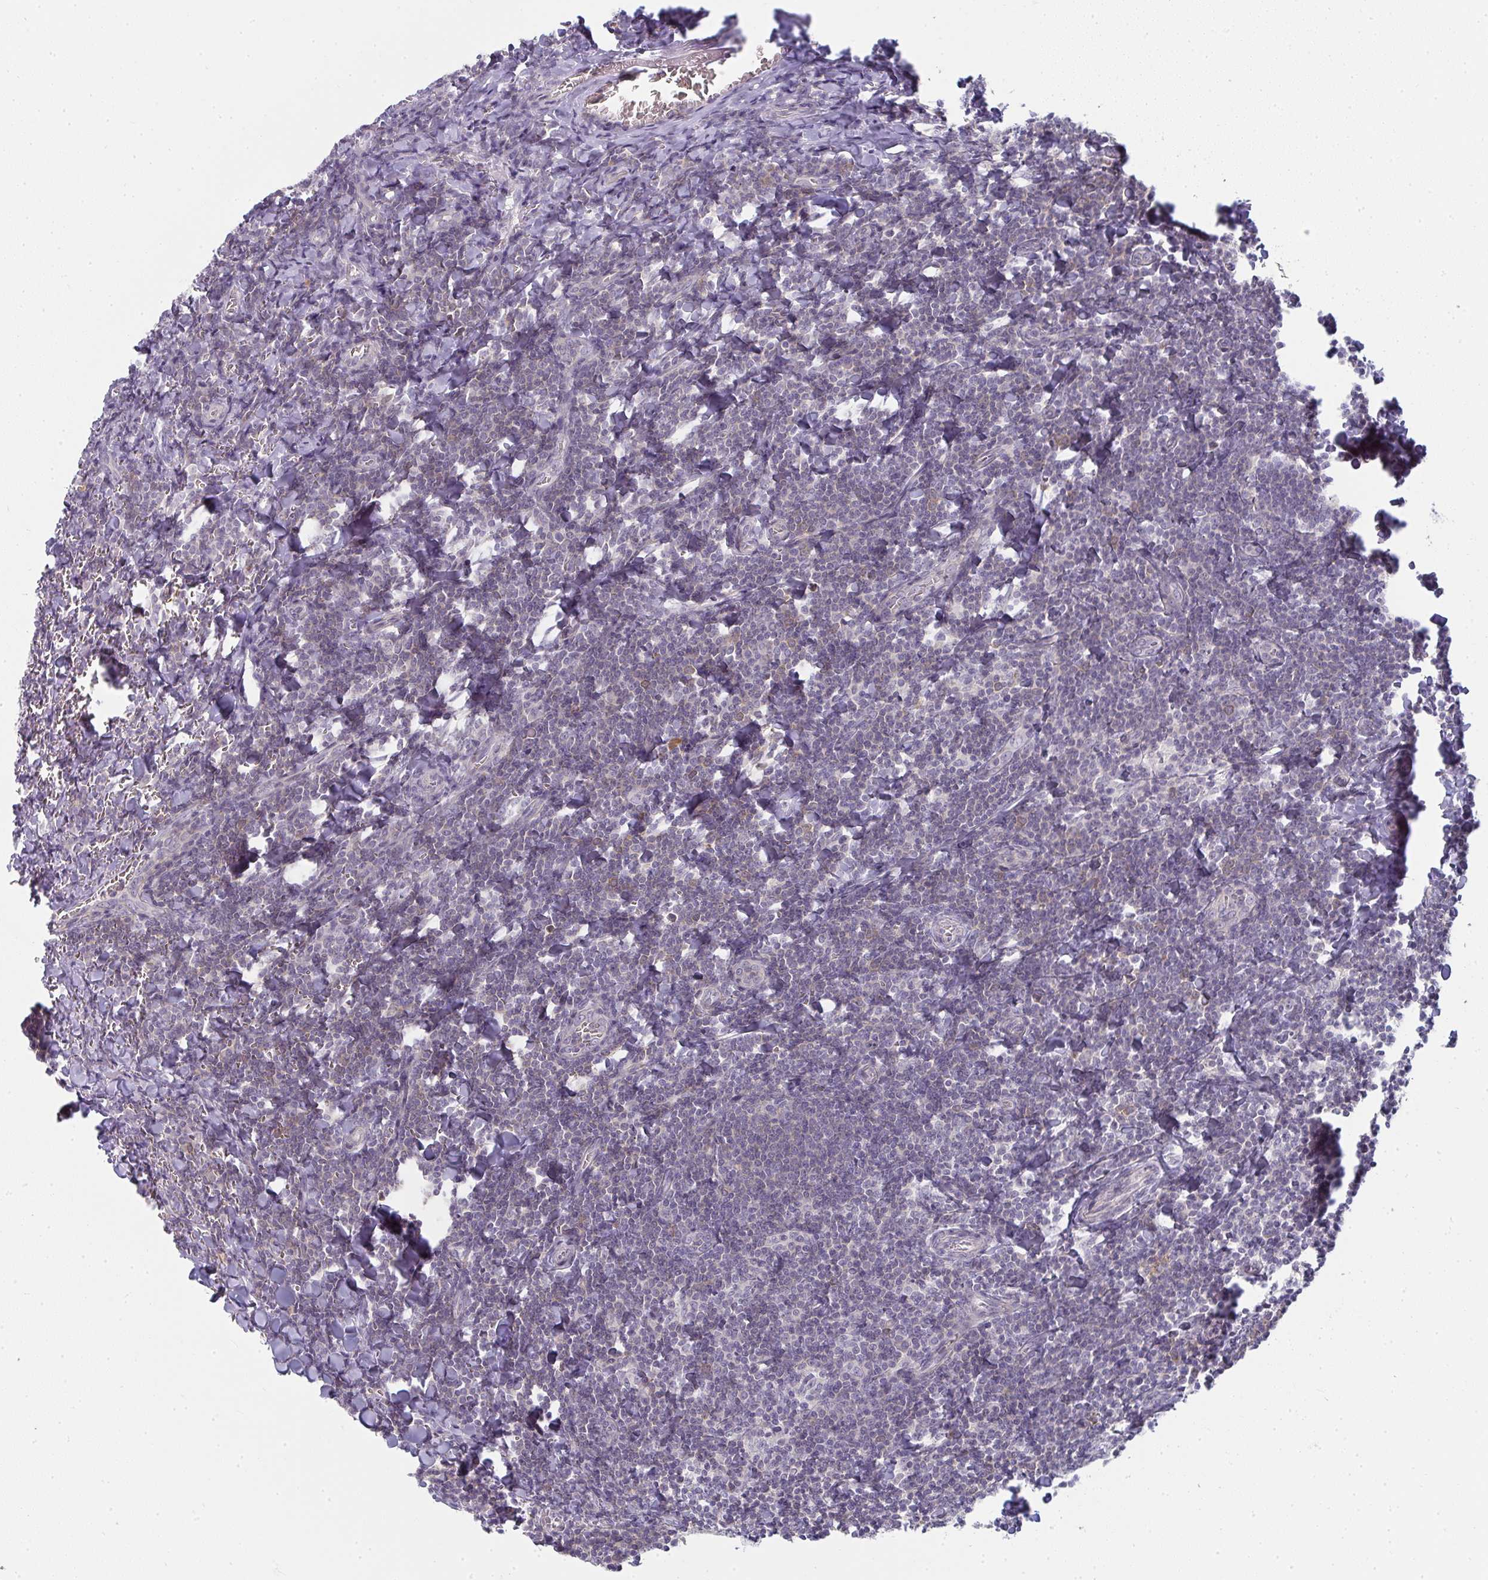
{"staining": {"intensity": "weak", "quantity": "<25%", "location": "cytoplasmic/membranous"}, "tissue": "tonsil", "cell_type": "Germinal center cells", "image_type": "normal", "snomed": [{"axis": "morphology", "description": "Normal tissue, NOS"}, {"axis": "topography", "description": "Tonsil"}], "caption": "Histopathology image shows no protein expression in germinal center cells of normal tonsil. (Stains: DAB immunohistochemistry (IHC) with hematoxylin counter stain, Microscopy: brightfield microscopy at high magnification).", "gene": "SHB", "patient": {"sex": "male", "age": 27}}